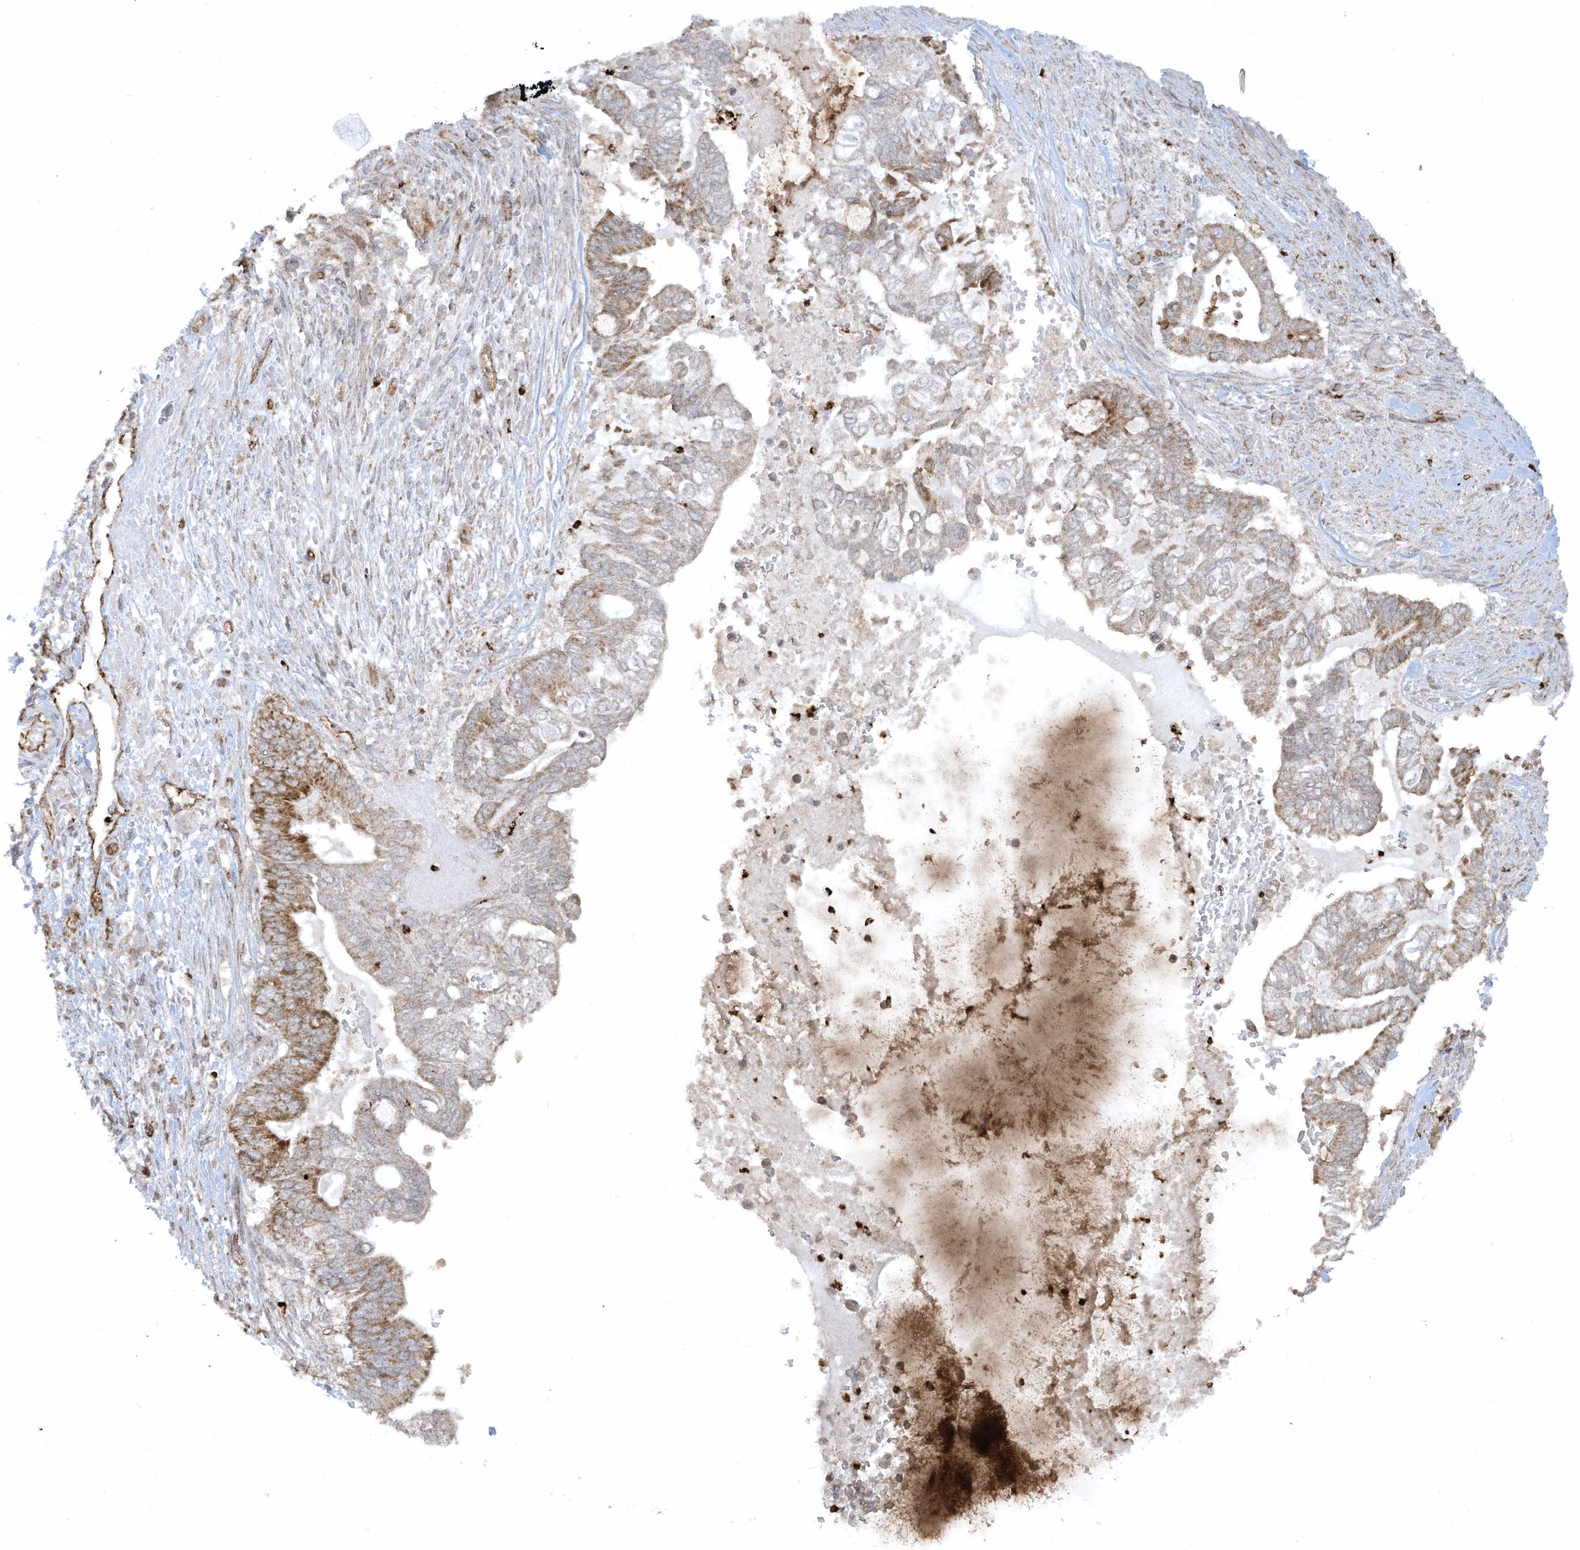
{"staining": {"intensity": "moderate", "quantity": "25%-75%", "location": "cytoplasmic/membranous"}, "tissue": "pancreatic cancer", "cell_type": "Tumor cells", "image_type": "cancer", "snomed": [{"axis": "morphology", "description": "Adenocarcinoma, NOS"}, {"axis": "topography", "description": "Pancreas"}], "caption": "The immunohistochemical stain labels moderate cytoplasmic/membranous expression in tumor cells of pancreatic adenocarcinoma tissue. Ihc stains the protein of interest in brown and the nuclei are stained blue.", "gene": "CHRNA4", "patient": {"sex": "male", "age": 68}}